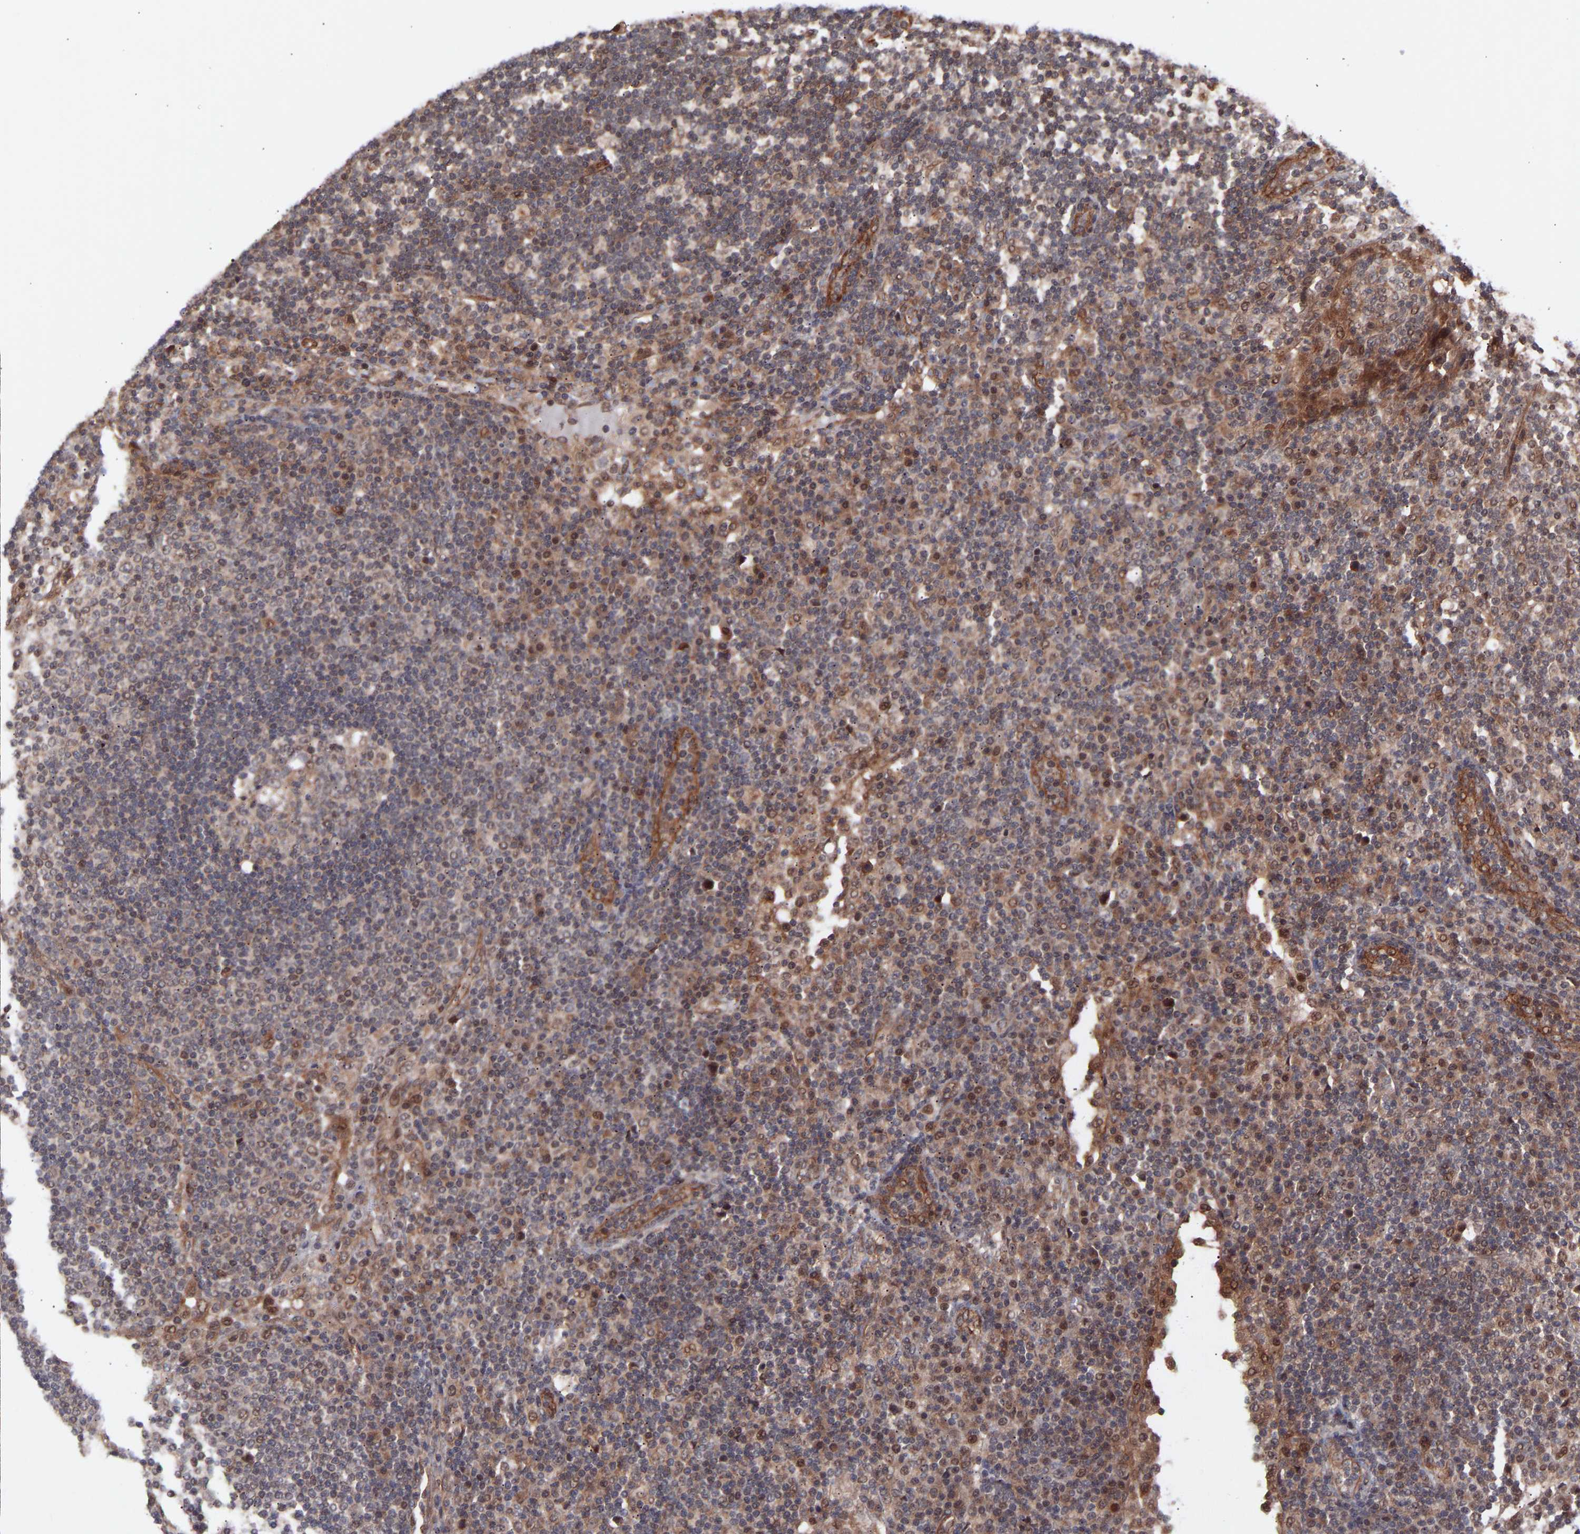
{"staining": {"intensity": "weak", "quantity": "25%-75%", "location": "cytoplasmic/membranous"}, "tissue": "lymph node", "cell_type": "Germinal center cells", "image_type": "normal", "snomed": [{"axis": "morphology", "description": "Normal tissue, NOS"}, {"axis": "topography", "description": "Lymph node"}], "caption": "DAB immunohistochemical staining of benign lymph node displays weak cytoplasmic/membranous protein expression in about 25%-75% of germinal center cells. Using DAB (3,3'-diaminobenzidine) (brown) and hematoxylin (blue) stains, captured at high magnification using brightfield microscopy.", "gene": "PDLIM5", "patient": {"sex": "female", "age": 53}}